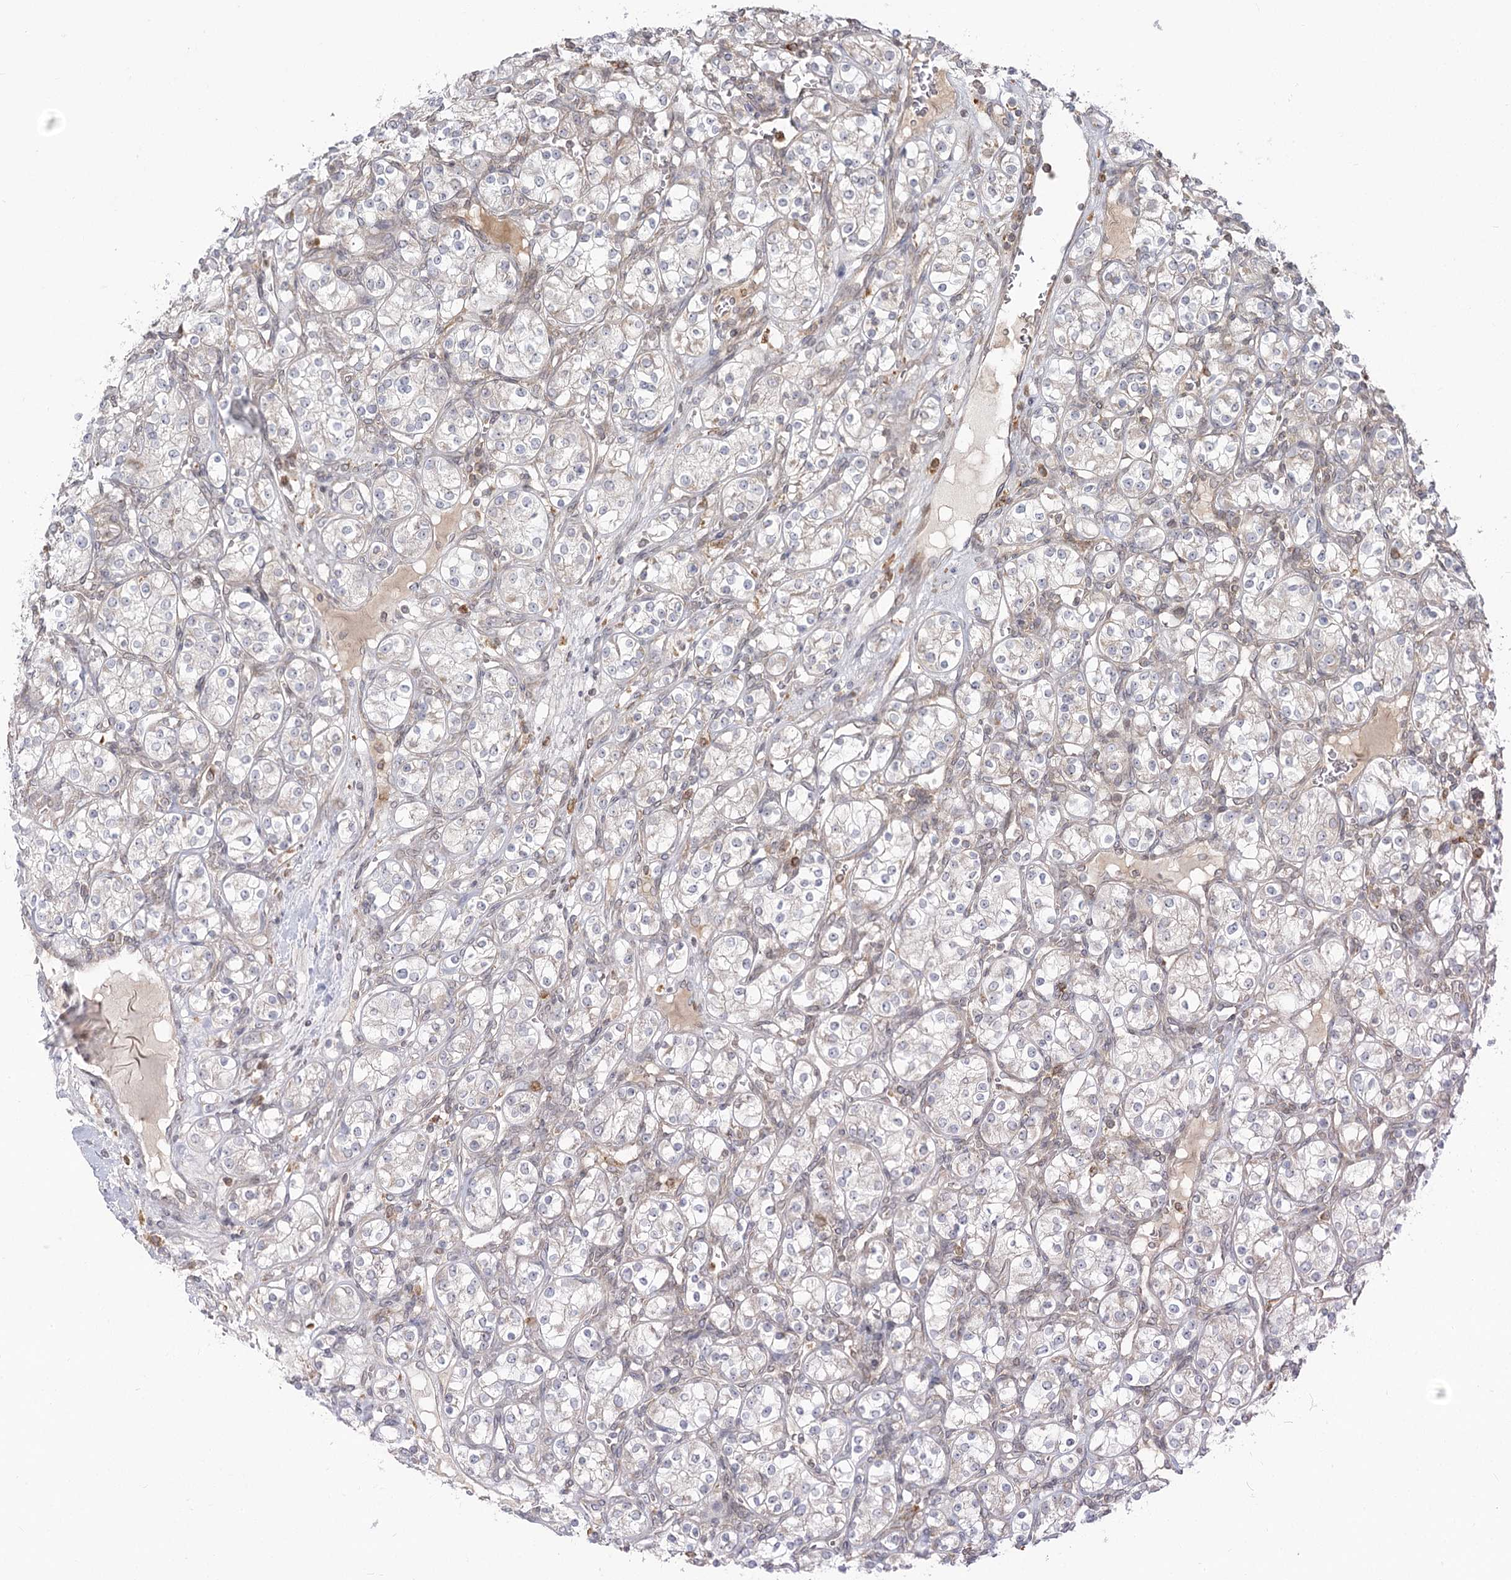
{"staining": {"intensity": "negative", "quantity": "none", "location": "none"}, "tissue": "renal cancer", "cell_type": "Tumor cells", "image_type": "cancer", "snomed": [{"axis": "morphology", "description": "Adenocarcinoma, NOS"}, {"axis": "topography", "description": "Kidney"}], "caption": "Immunohistochemical staining of renal cancer (adenocarcinoma) displays no significant positivity in tumor cells.", "gene": "MTMR3", "patient": {"sex": "male", "age": 77}}